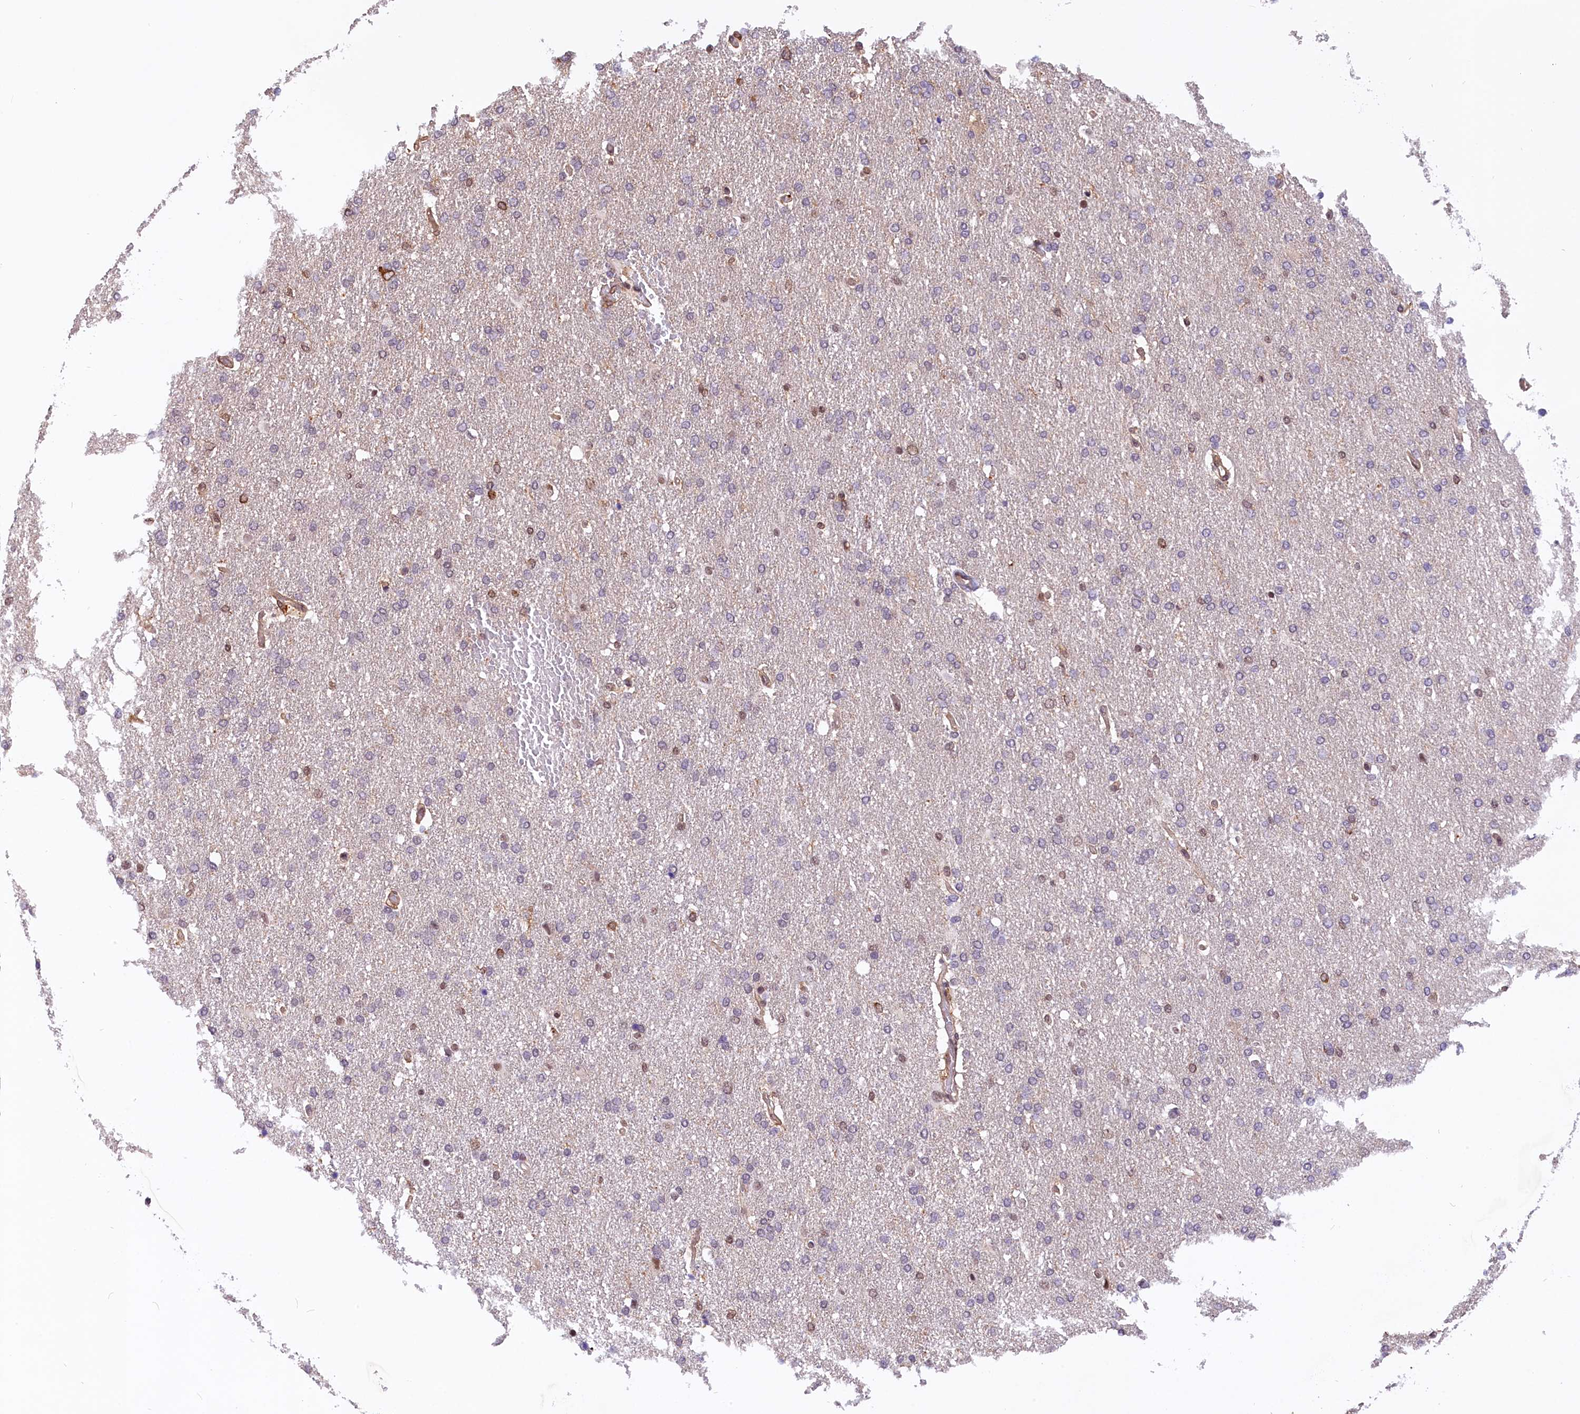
{"staining": {"intensity": "negative", "quantity": "none", "location": "none"}, "tissue": "glioma", "cell_type": "Tumor cells", "image_type": "cancer", "snomed": [{"axis": "morphology", "description": "Glioma, malignant, High grade"}, {"axis": "topography", "description": "Brain"}], "caption": "This is a photomicrograph of immunohistochemistry staining of glioma, which shows no positivity in tumor cells. Brightfield microscopy of IHC stained with DAB (3,3'-diaminobenzidine) (brown) and hematoxylin (blue), captured at high magnification.", "gene": "ZC3H4", "patient": {"sex": "male", "age": 72}}